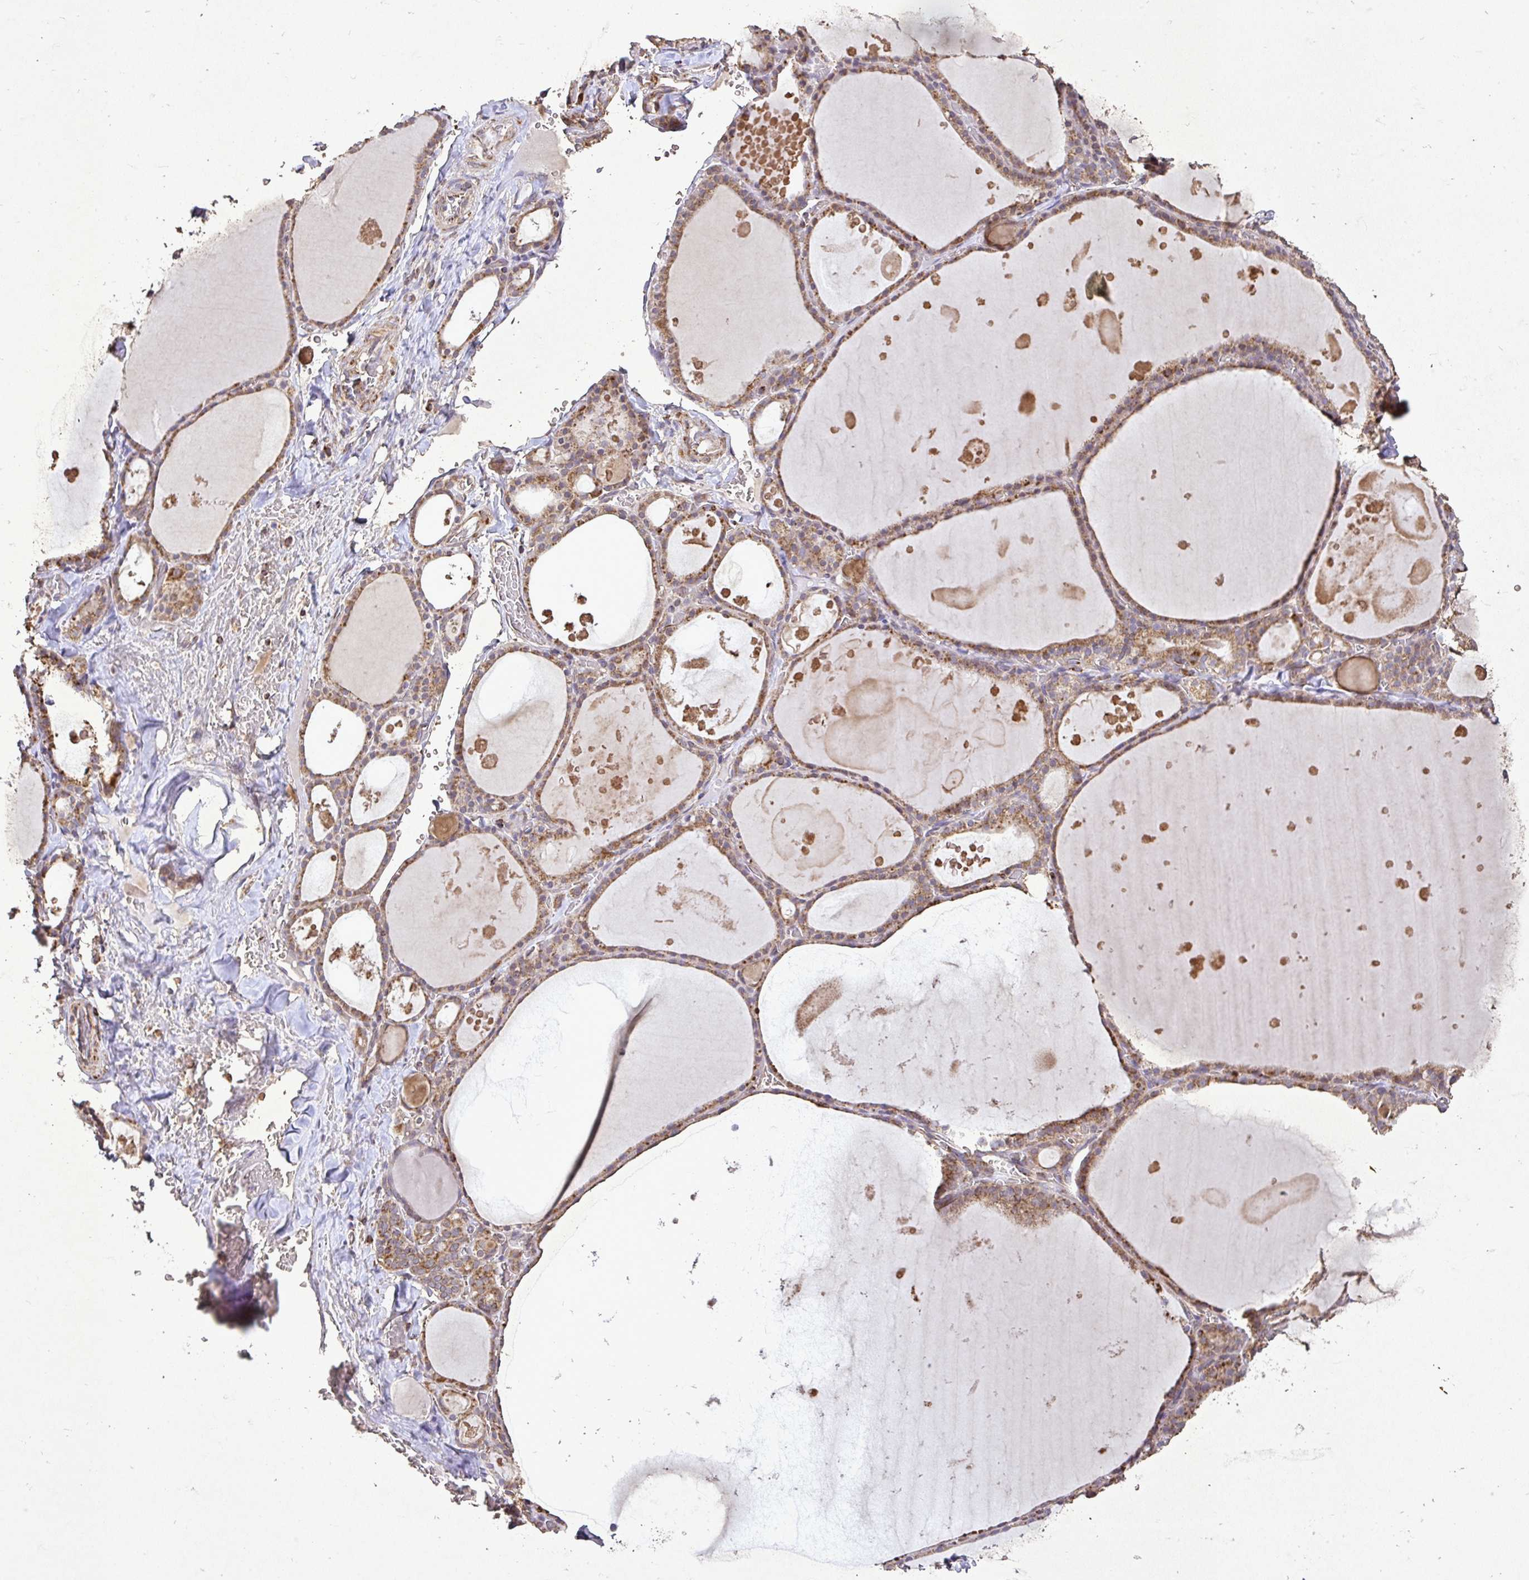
{"staining": {"intensity": "moderate", "quantity": ">75%", "location": "cytoplasmic/membranous"}, "tissue": "thyroid gland", "cell_type": "Glandular cells", "image_type": "normal", "snomed": [{"axis": "morphology", "description": "Normal tissue, NOS"}, {"axis": "topography", "description": "Thyroid gland"}], "caption": "Unremarkable thyroid gland was stained to show a protein in brown. There is medium levels of moderate cytoplasmic/membranous staining in approximately >75% of glandular cells. (DAB IHC, brown staining for protein, blue staining for nuclei).", "gene": "AGK", "patient": {"sex": "male", "age": 56}}